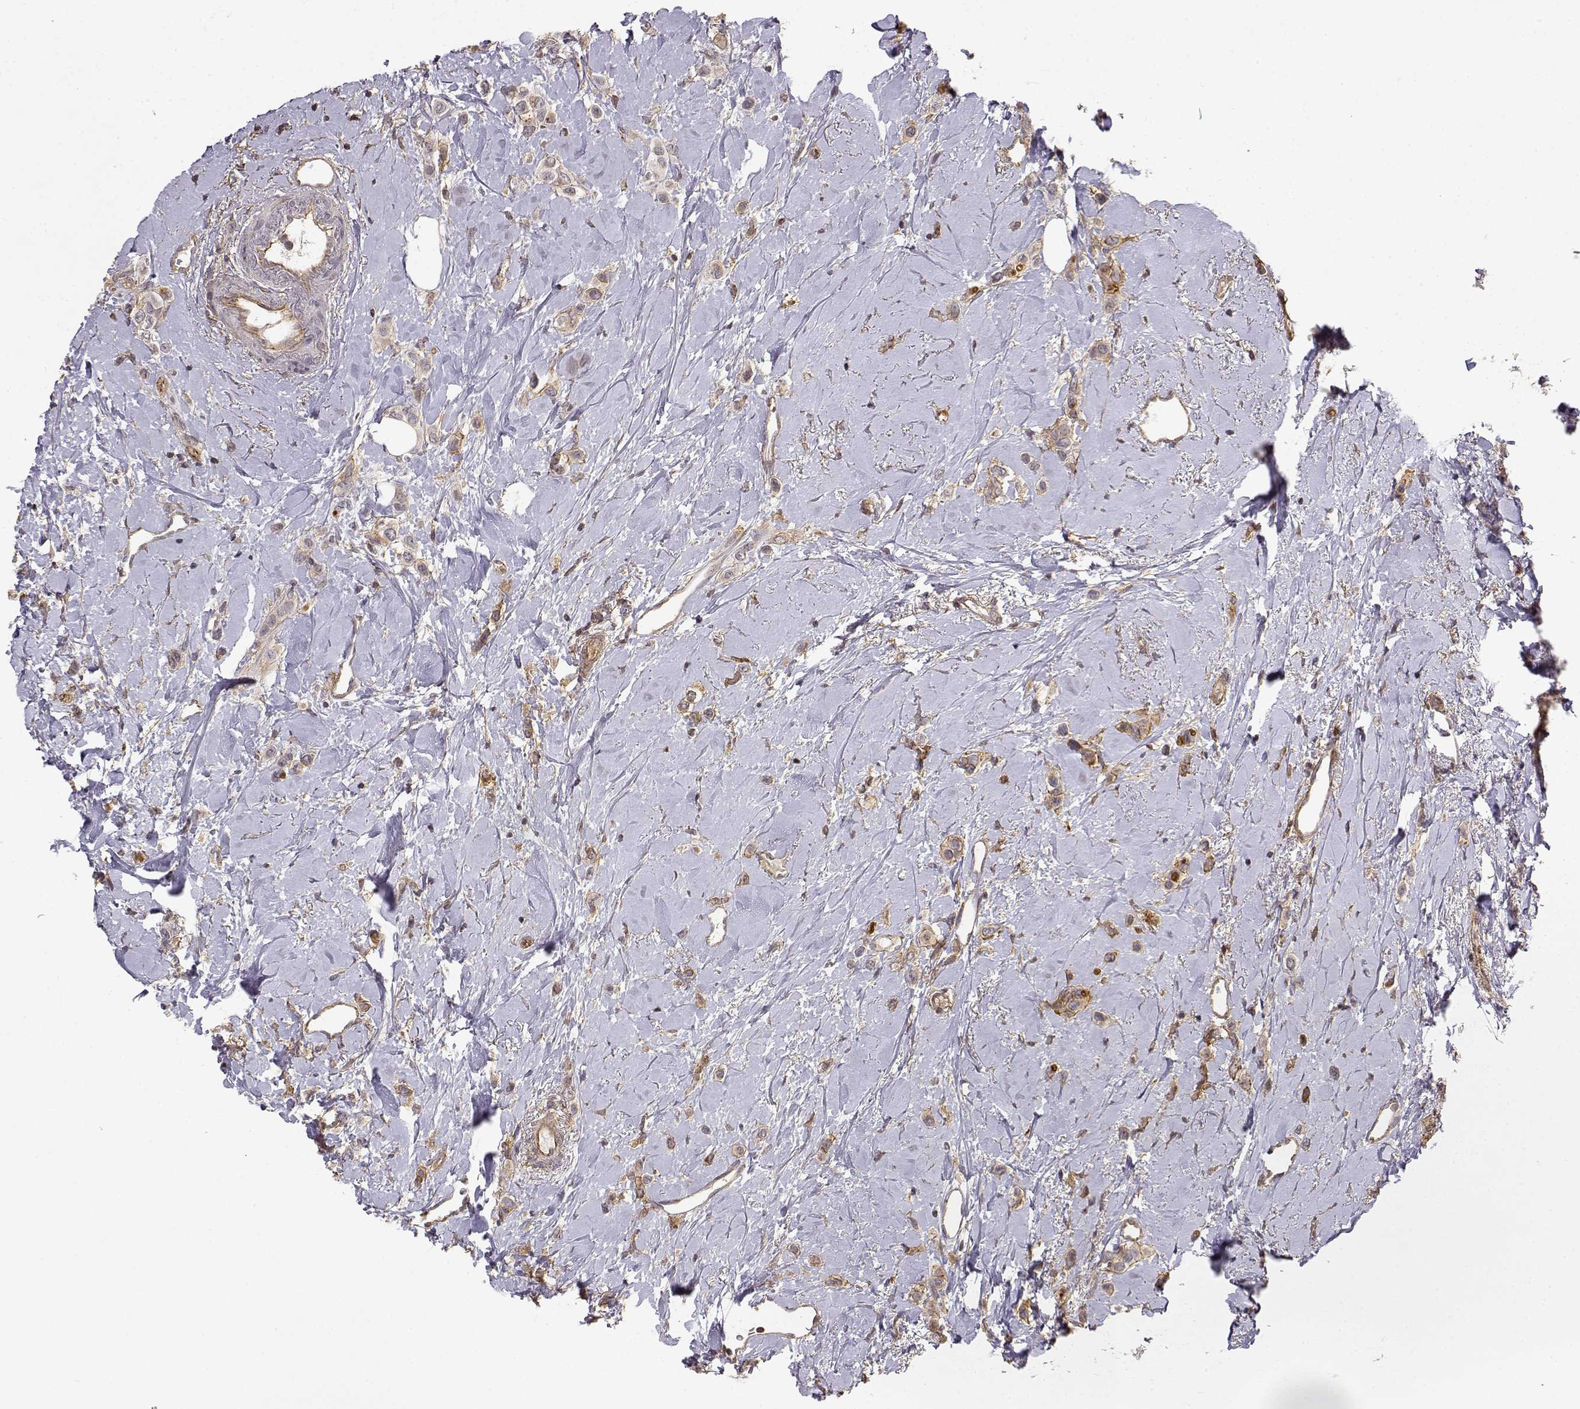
{"staining": {"intensity": "moderate", "quantity": "<25%", "location": "cytoplasmic/membranous"}, "tissue": "breast cancer", "cell_type": "Tumor cells", "image_type": "cancer", "snomed": [{"axis": "morphology", "description": "Lobular carcinoma"}, {"axis": "topography", "description": "Breast"}], "caption": "Protein staining of lobular carcinoma (breast) tissue exhibits moderate cytoplasmic/membranous positivity in about <25% of tumor cells. (IHC, brightfield microscopy, high magnification).", "gene": "IFITM1", "patient": {"sex": "female", "age": 66}}